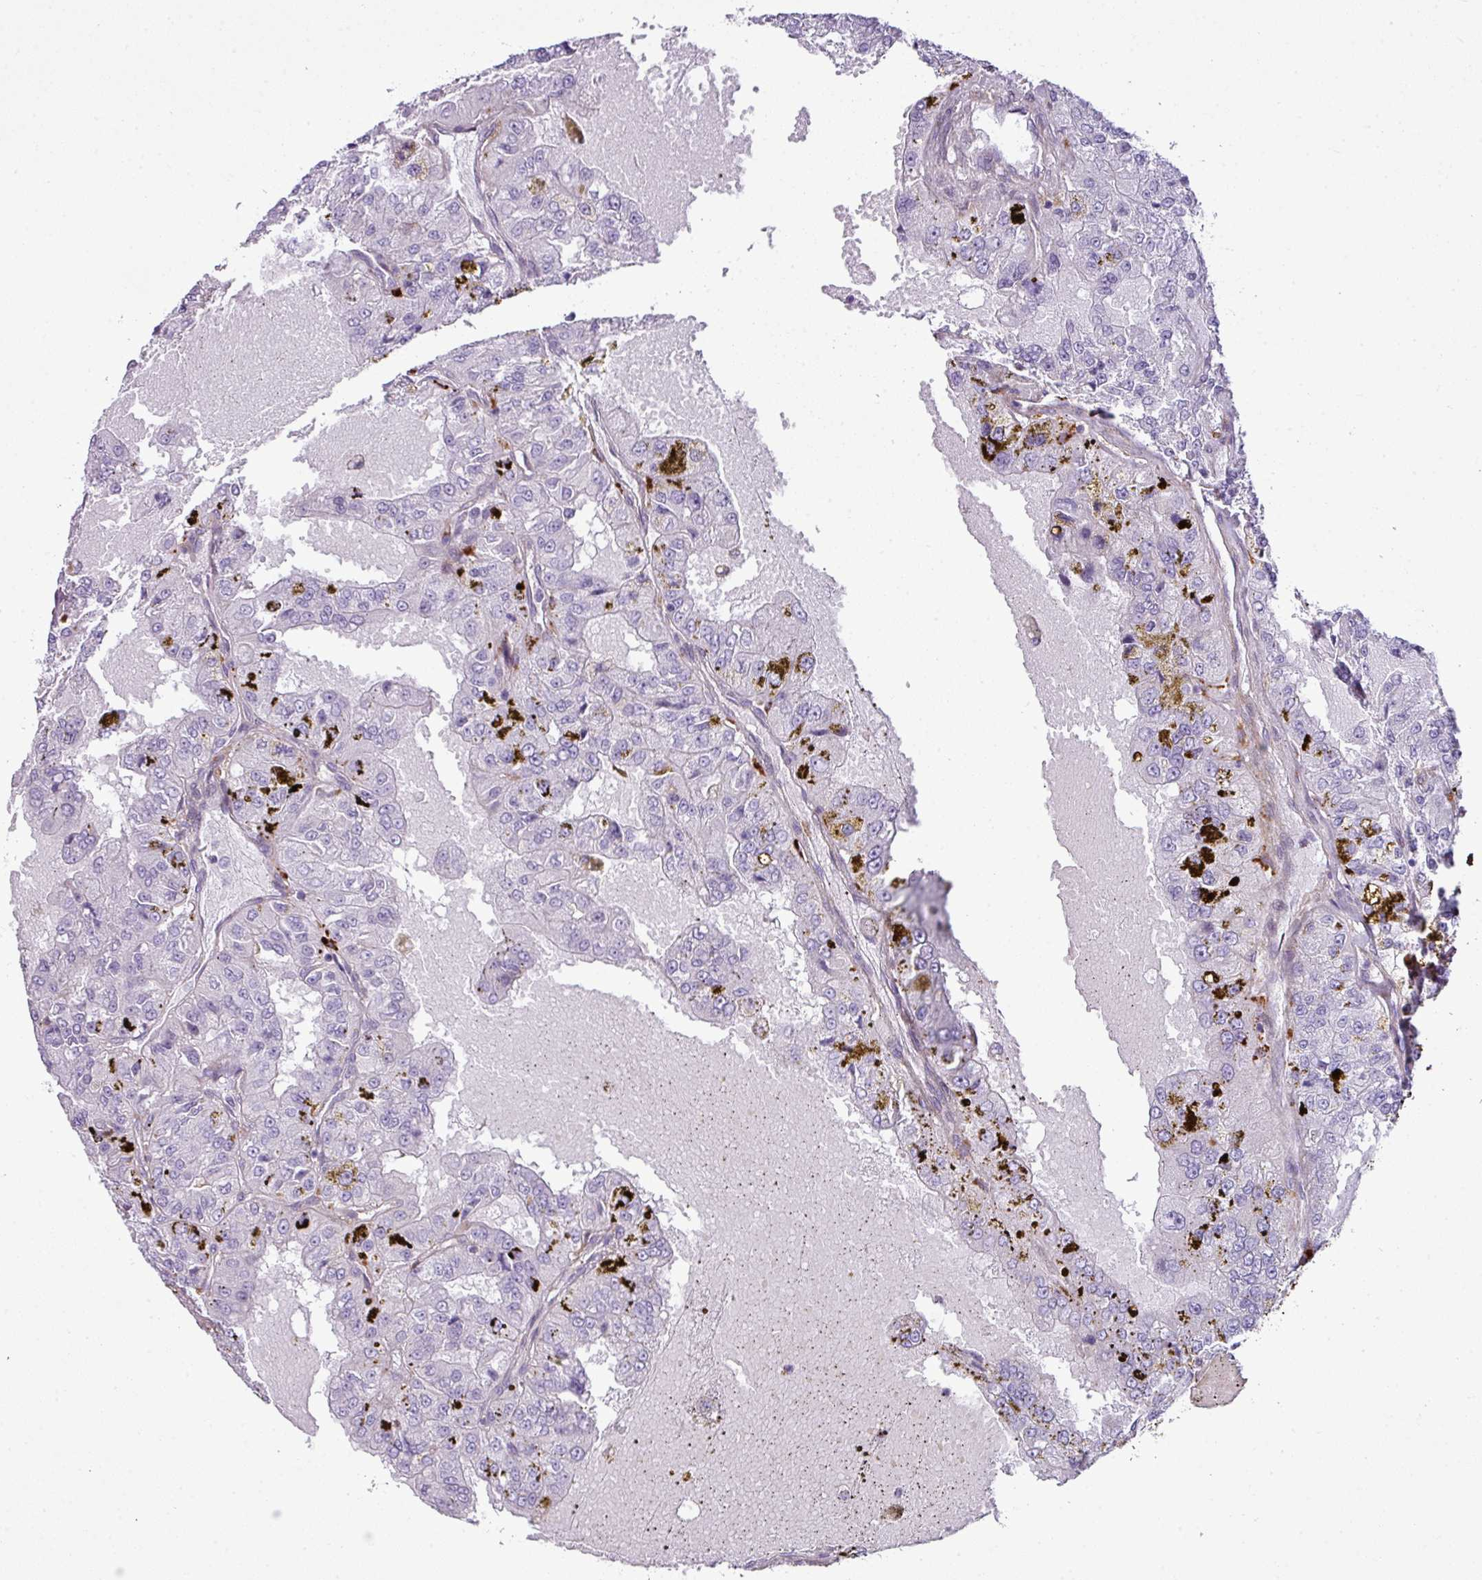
{"staining": {"intensity": "negative", "quantity": "none", "location": "none"}, "tissue": "renal cancer", "cell_type": "Tumor cells", "image_type": "cancer", "snomed": [{"axis": "morphology", "description": "Adenocarcinoma, NOS"}, {"axis": "topography", "description": "Kidney"}], "caption": "This histopathology image is of renal cancer (adenocarcinoma) stained with IHC to label a protein in brown with the nuclei are counter-stained blue. There is no positivity in tumor cells. (Immunohistochemistry (ihc), brightfield microscopy, high magnification).", "gene": "COL8A1", "patient": {"sex": "female", "age": 63}}